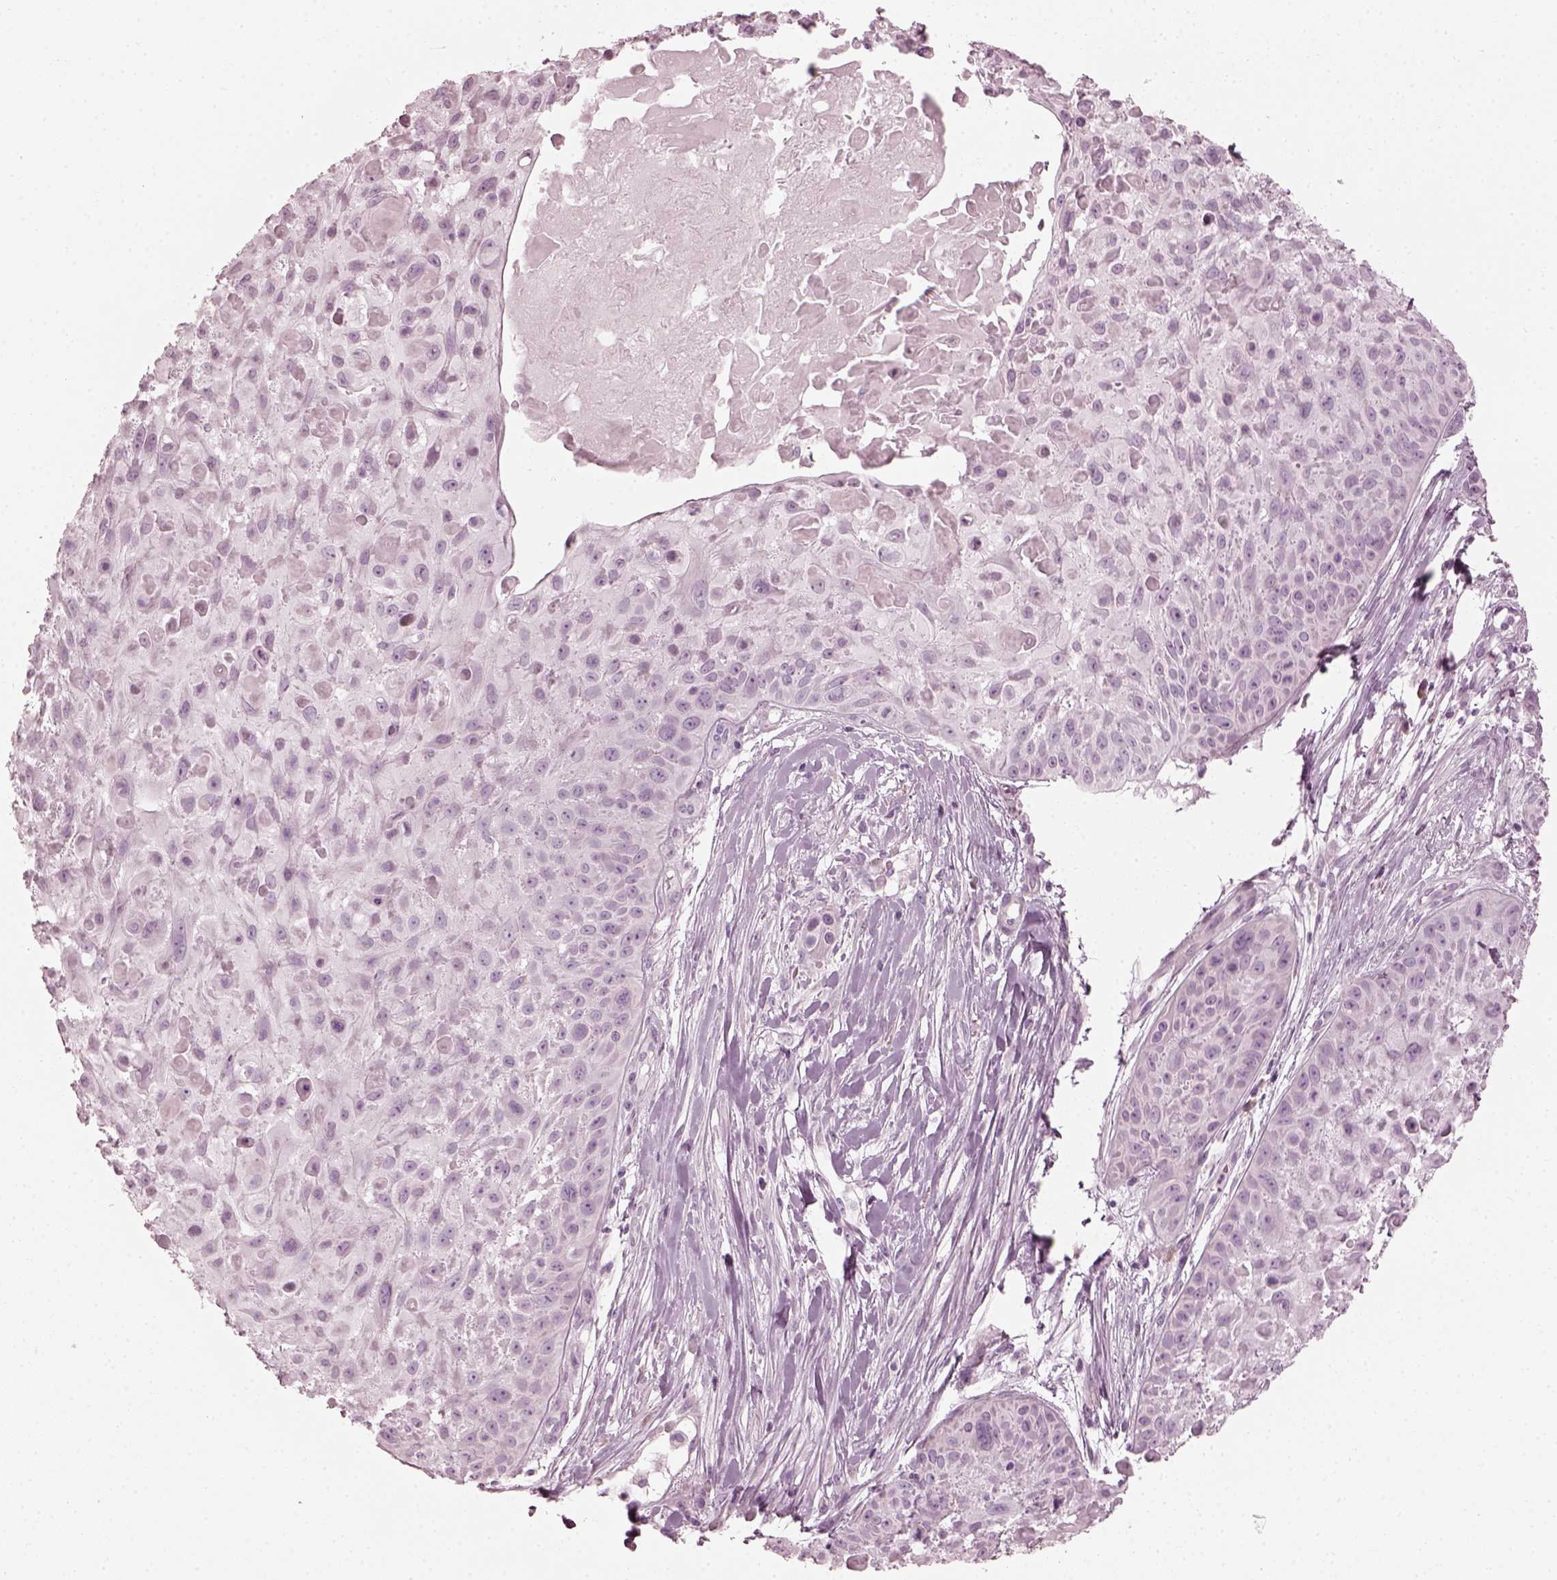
{"staining": {"intensity": "negative", "quantity": "none", "location": "none"}, "tissue": "skin cancer", "cell_type": "Tumor cells", "image_type": "cancer", "snomed": [{"axis": "morphology", "description": "Squamous cell carcinoma, NOS"}, {"axis": "topography", "description": "Skin"}, {"axis": "topography", "description": "Anal"}], "caption": "A micrograph of human skin squamous cell carcinoma is negative for staining in tumor cells.", "gene": "SAXO2", "patient": {"sex": "female", "age": 75}}